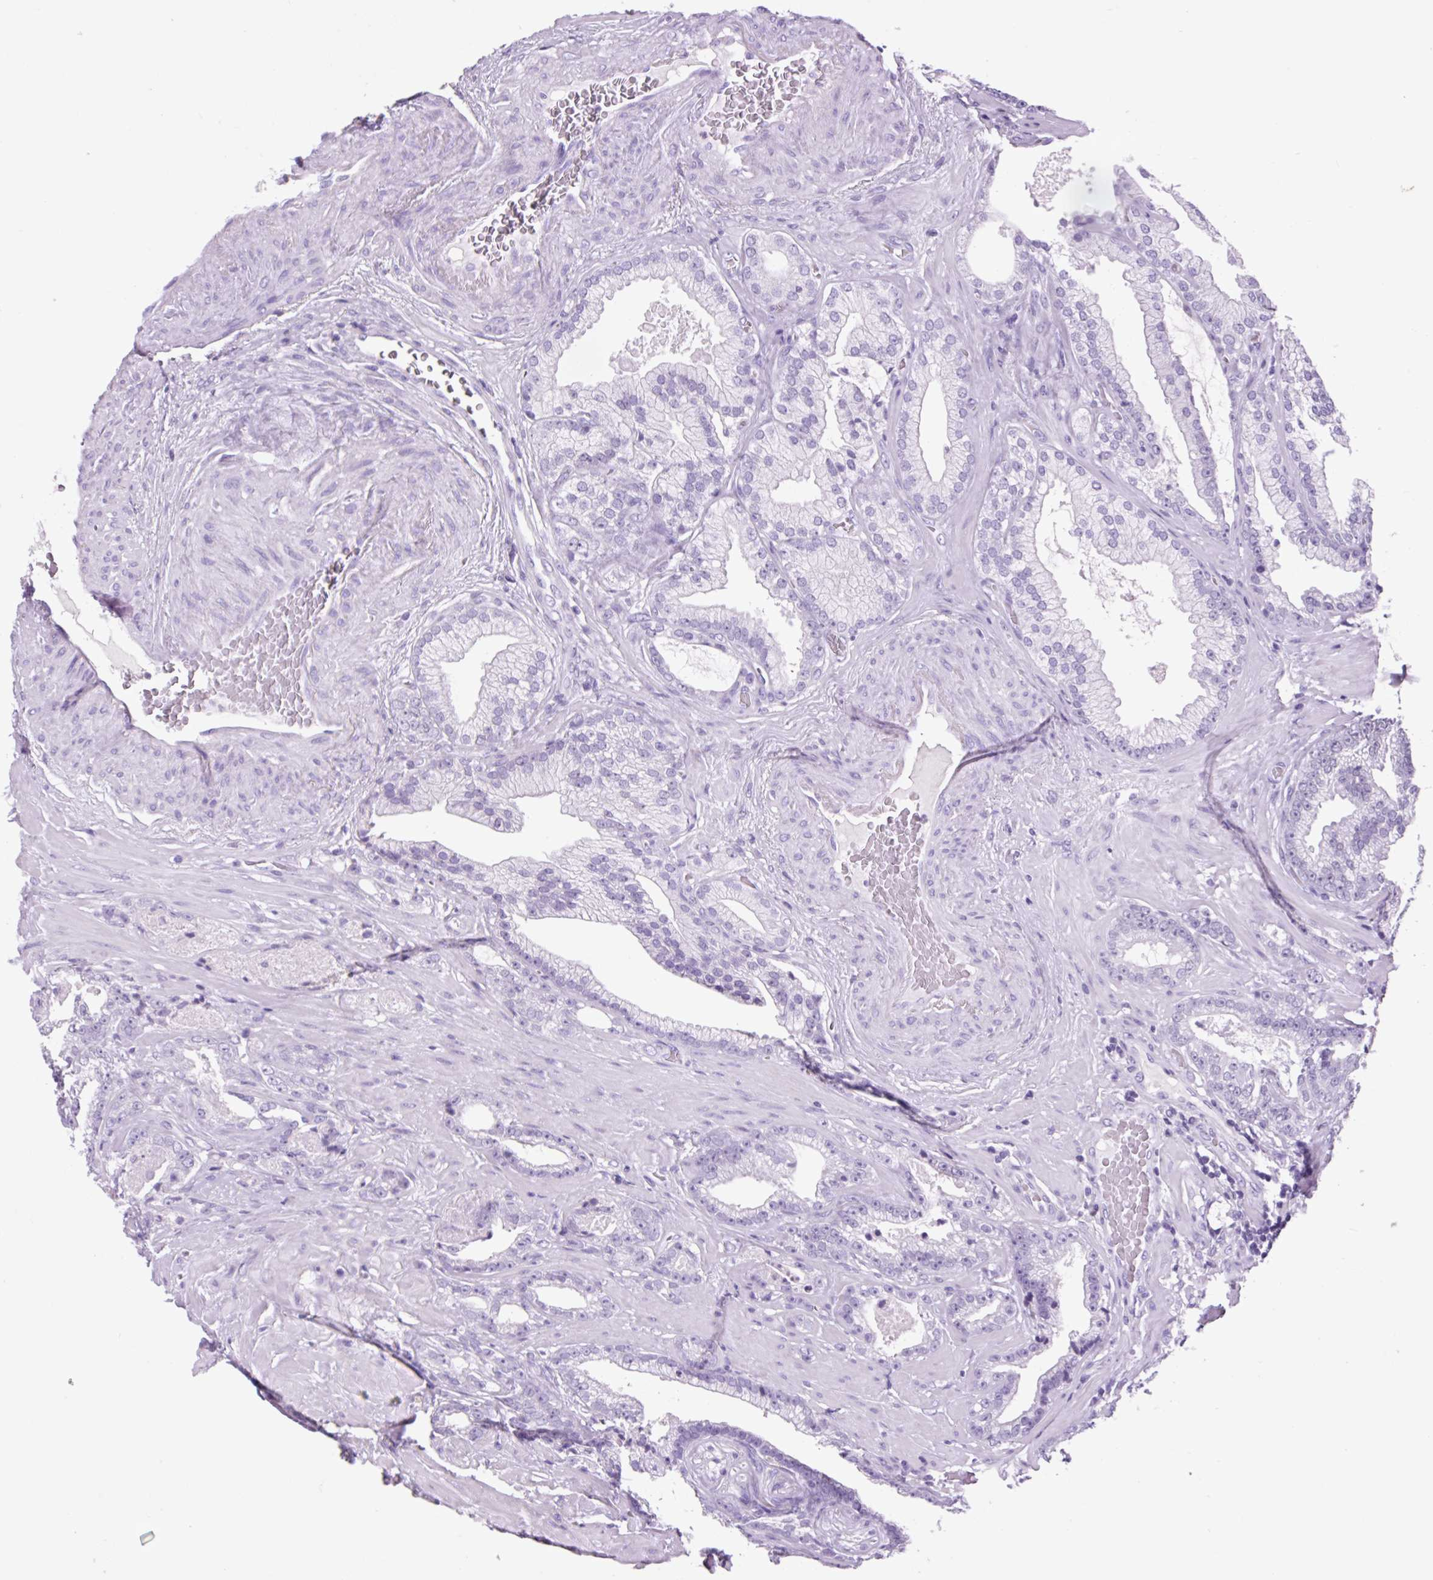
{"staining": {"intensity": "negative", "quantity": "none", "location": "none"}, "tissue": "prostate cancer", "cell_type": "Tumor cells", "image_type": "cancer", "snomed": [{"axis": "morphology", "description": "Adenocarcinoma, High grade"}, {"axis": "topography", "description": "Prostate"}], "caption": "High magnification brightfield microscopy of prostate high-grade adenocarcinoma stained with DAB (brown) and counterstained with hematoxylin (blue): tumor cells show no significant expression.", "gene": "VPREB1", "patient": {"sex": "male", "age": 68}}